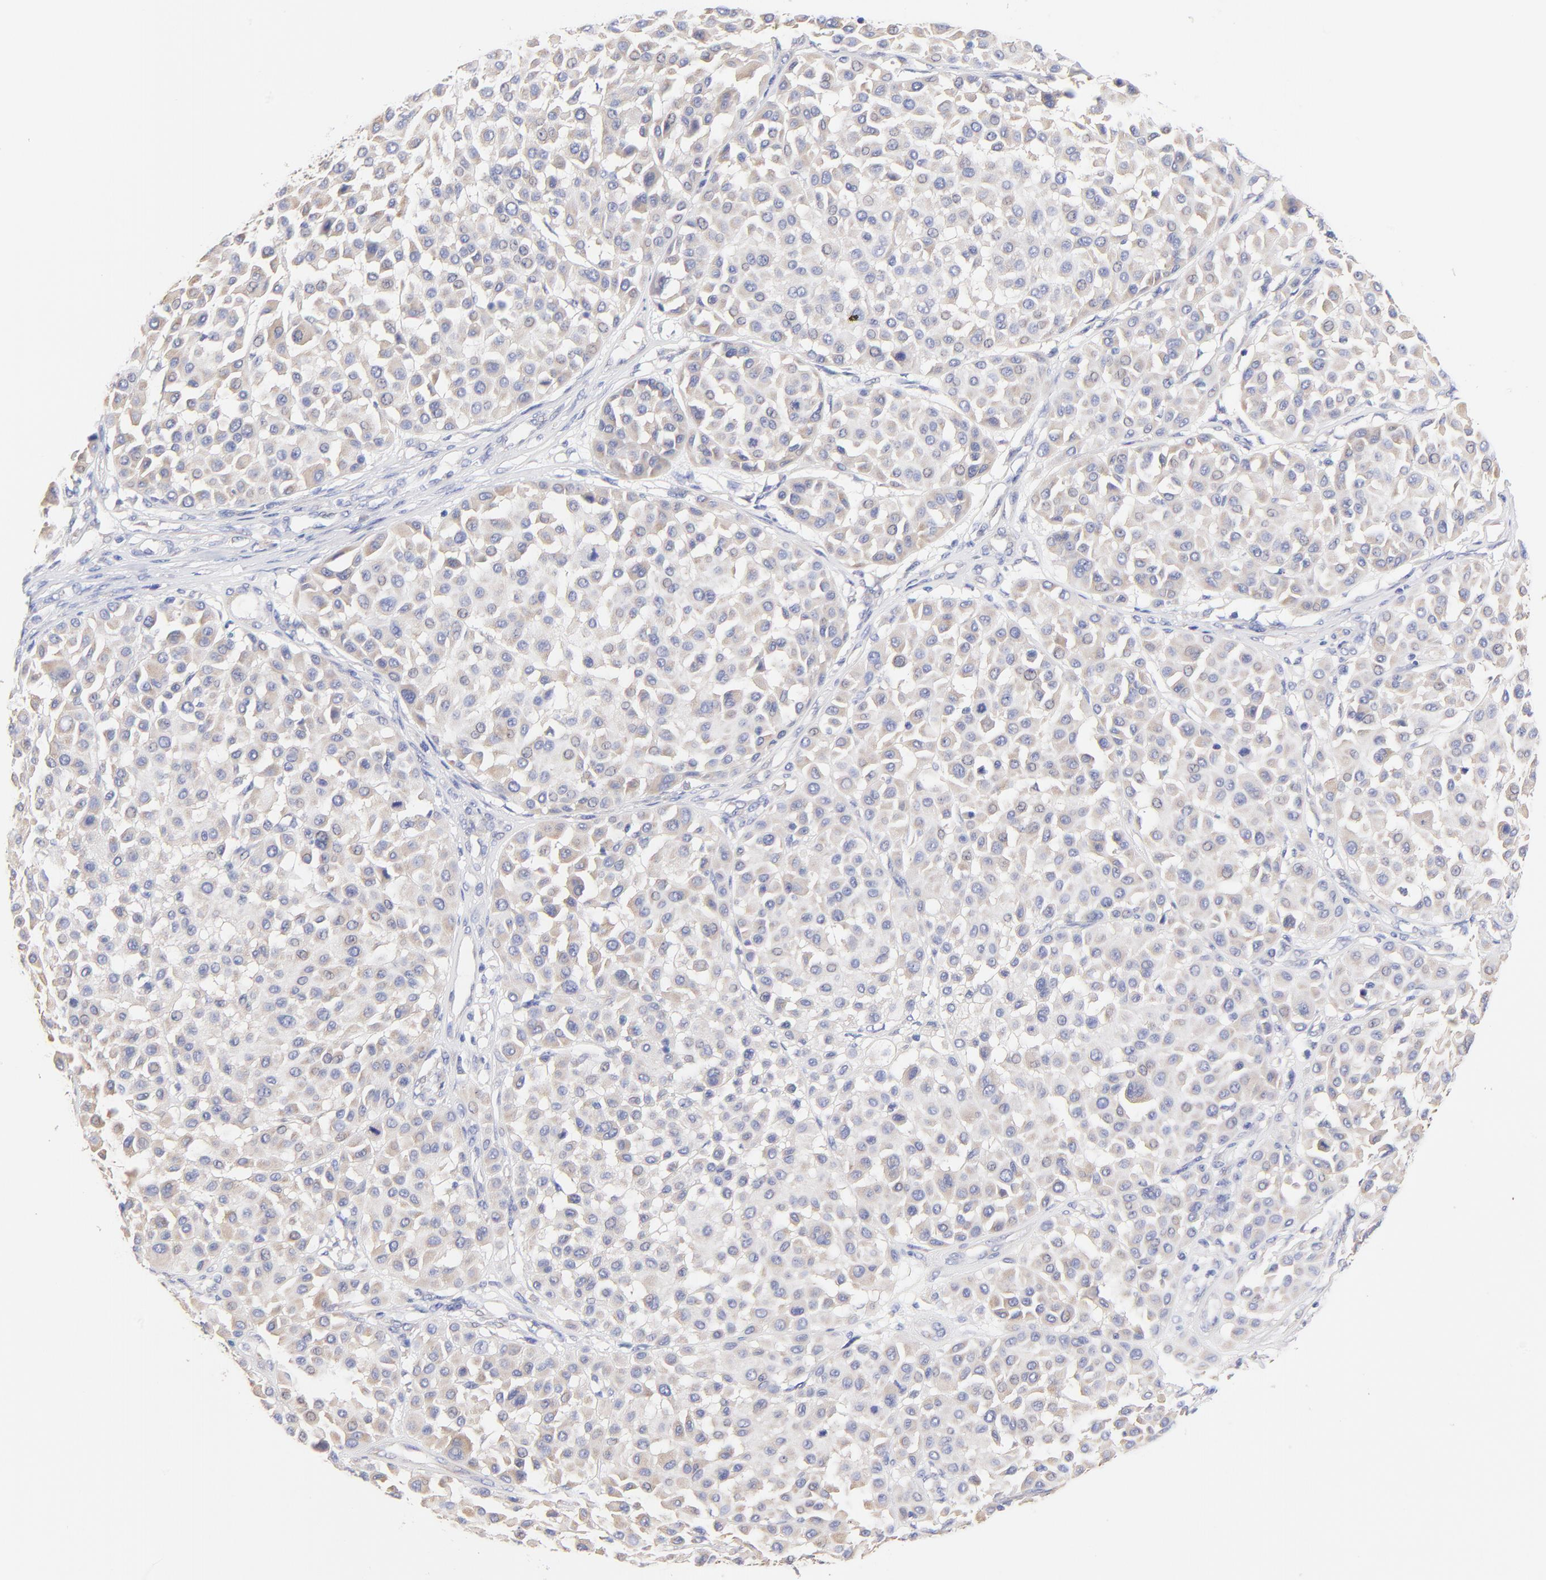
{"staining": {"intensity": "weak", "quantity": ">75%", "location": "cytoplasmic/membranous"}, "tissue": "melanoma", "cell_type": "Tumor cells", "image_type": "cancer", "snomed": [{"axis": "morphology", "description": "Malignant melanoma, Metastatic site"}, {"axis": "topography", "description": "Soft tissue"}], "caption": "Melanoma stained with a brown dye displays weak cytoplasmic/membranous positive staining in about >75% of tumor cells.", "gene": "TNFRSF13C", "patient": {"sex": "male", "age": 41}}